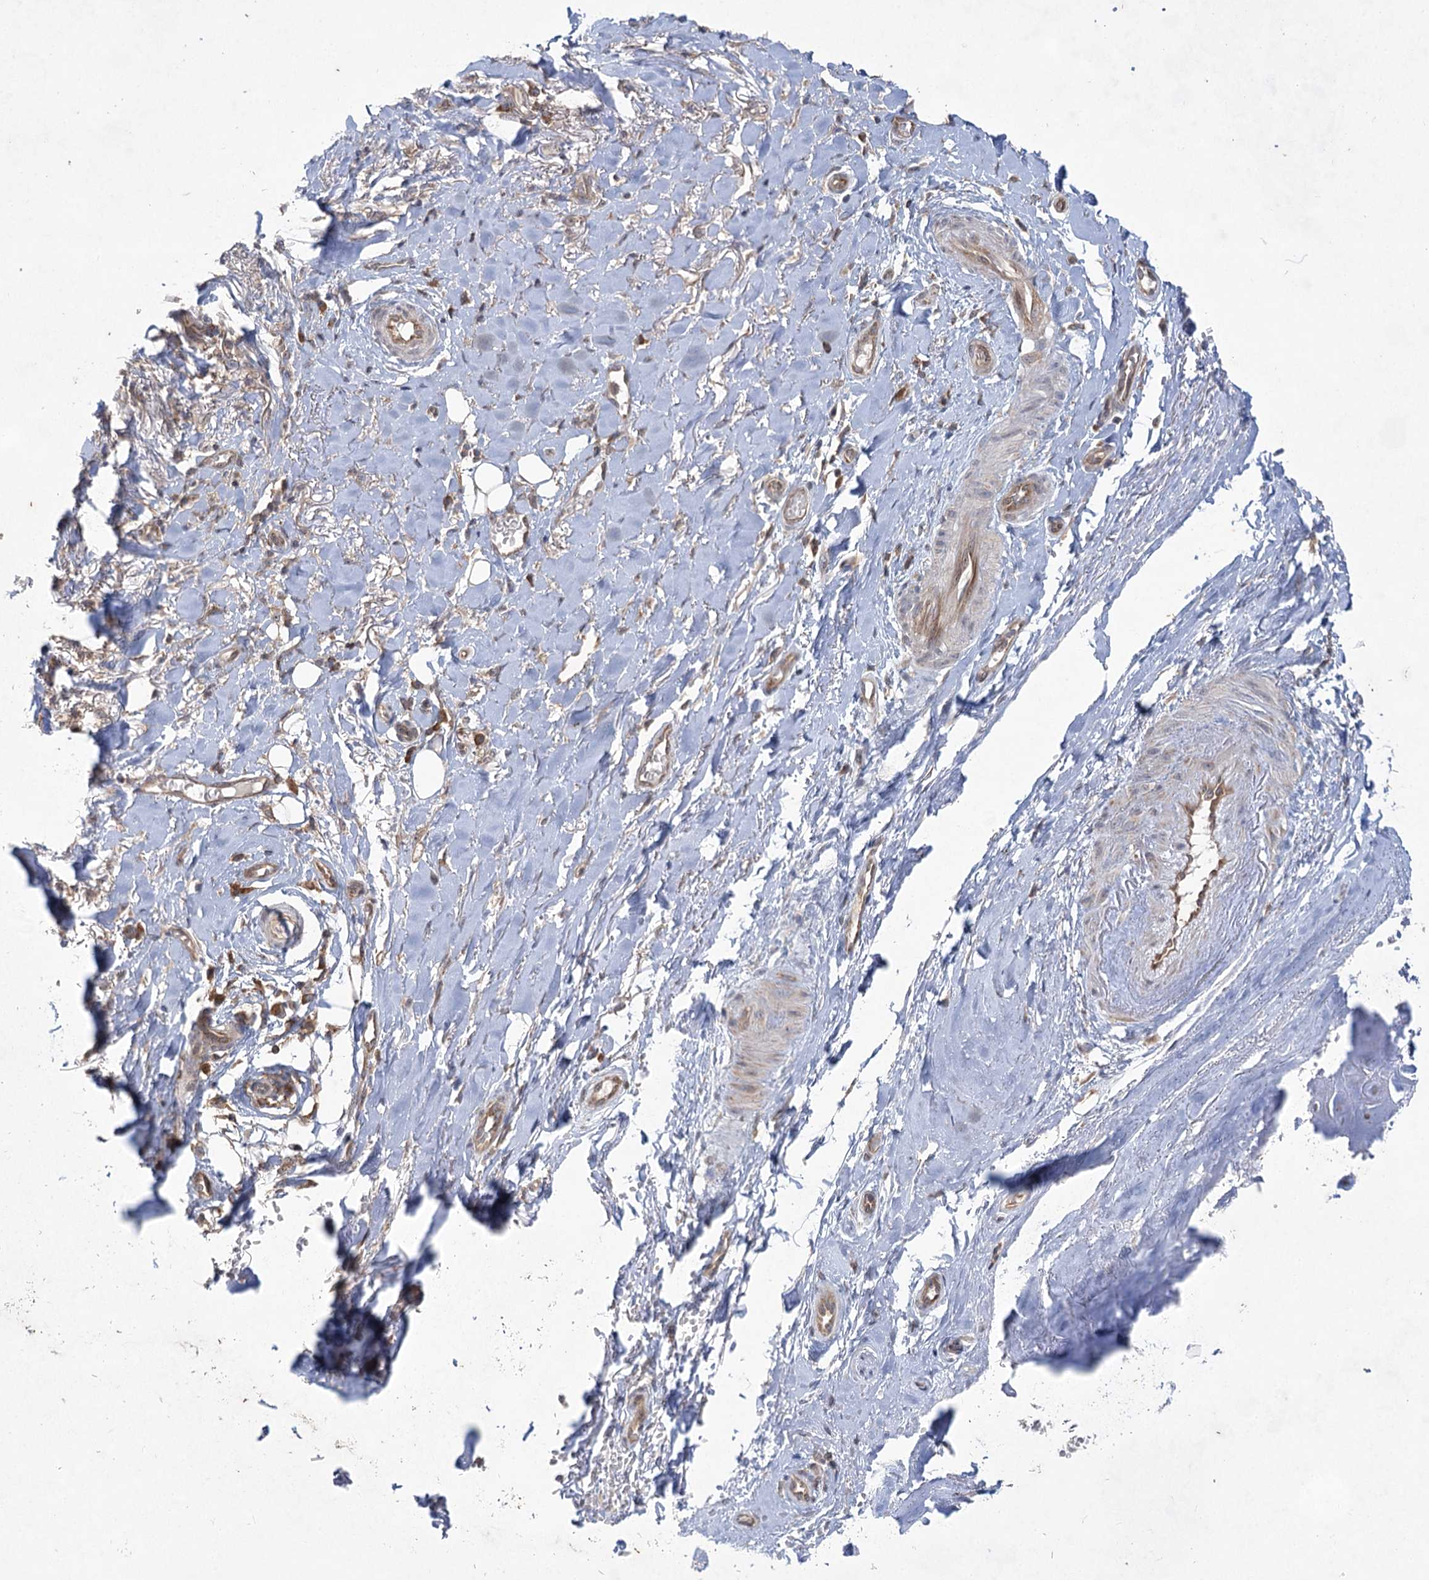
{"staining": {"intensity": "weak", "quantity": "25%-75%", "location": "cytoplasmic/membranous"}, "tissue": "adipose tissue", "cell_type": "Adipocytes", "image_type": "normal", "snomed": [{"axis": "morphology", "description": "Normal tissue, NOS"}, {"axis": "morphology", "description": "Basal cell carcinoma"}, {"axis": "topography", "description": "Skin"}], "caption": "Adipose tissue stained with a brown dye reveals weak cytoplasmic/membranous positive expression in approximately 25%-75% of adipocytes.", "gene": "EIF3A", "patient": {"sex": "female", "age": 89}}